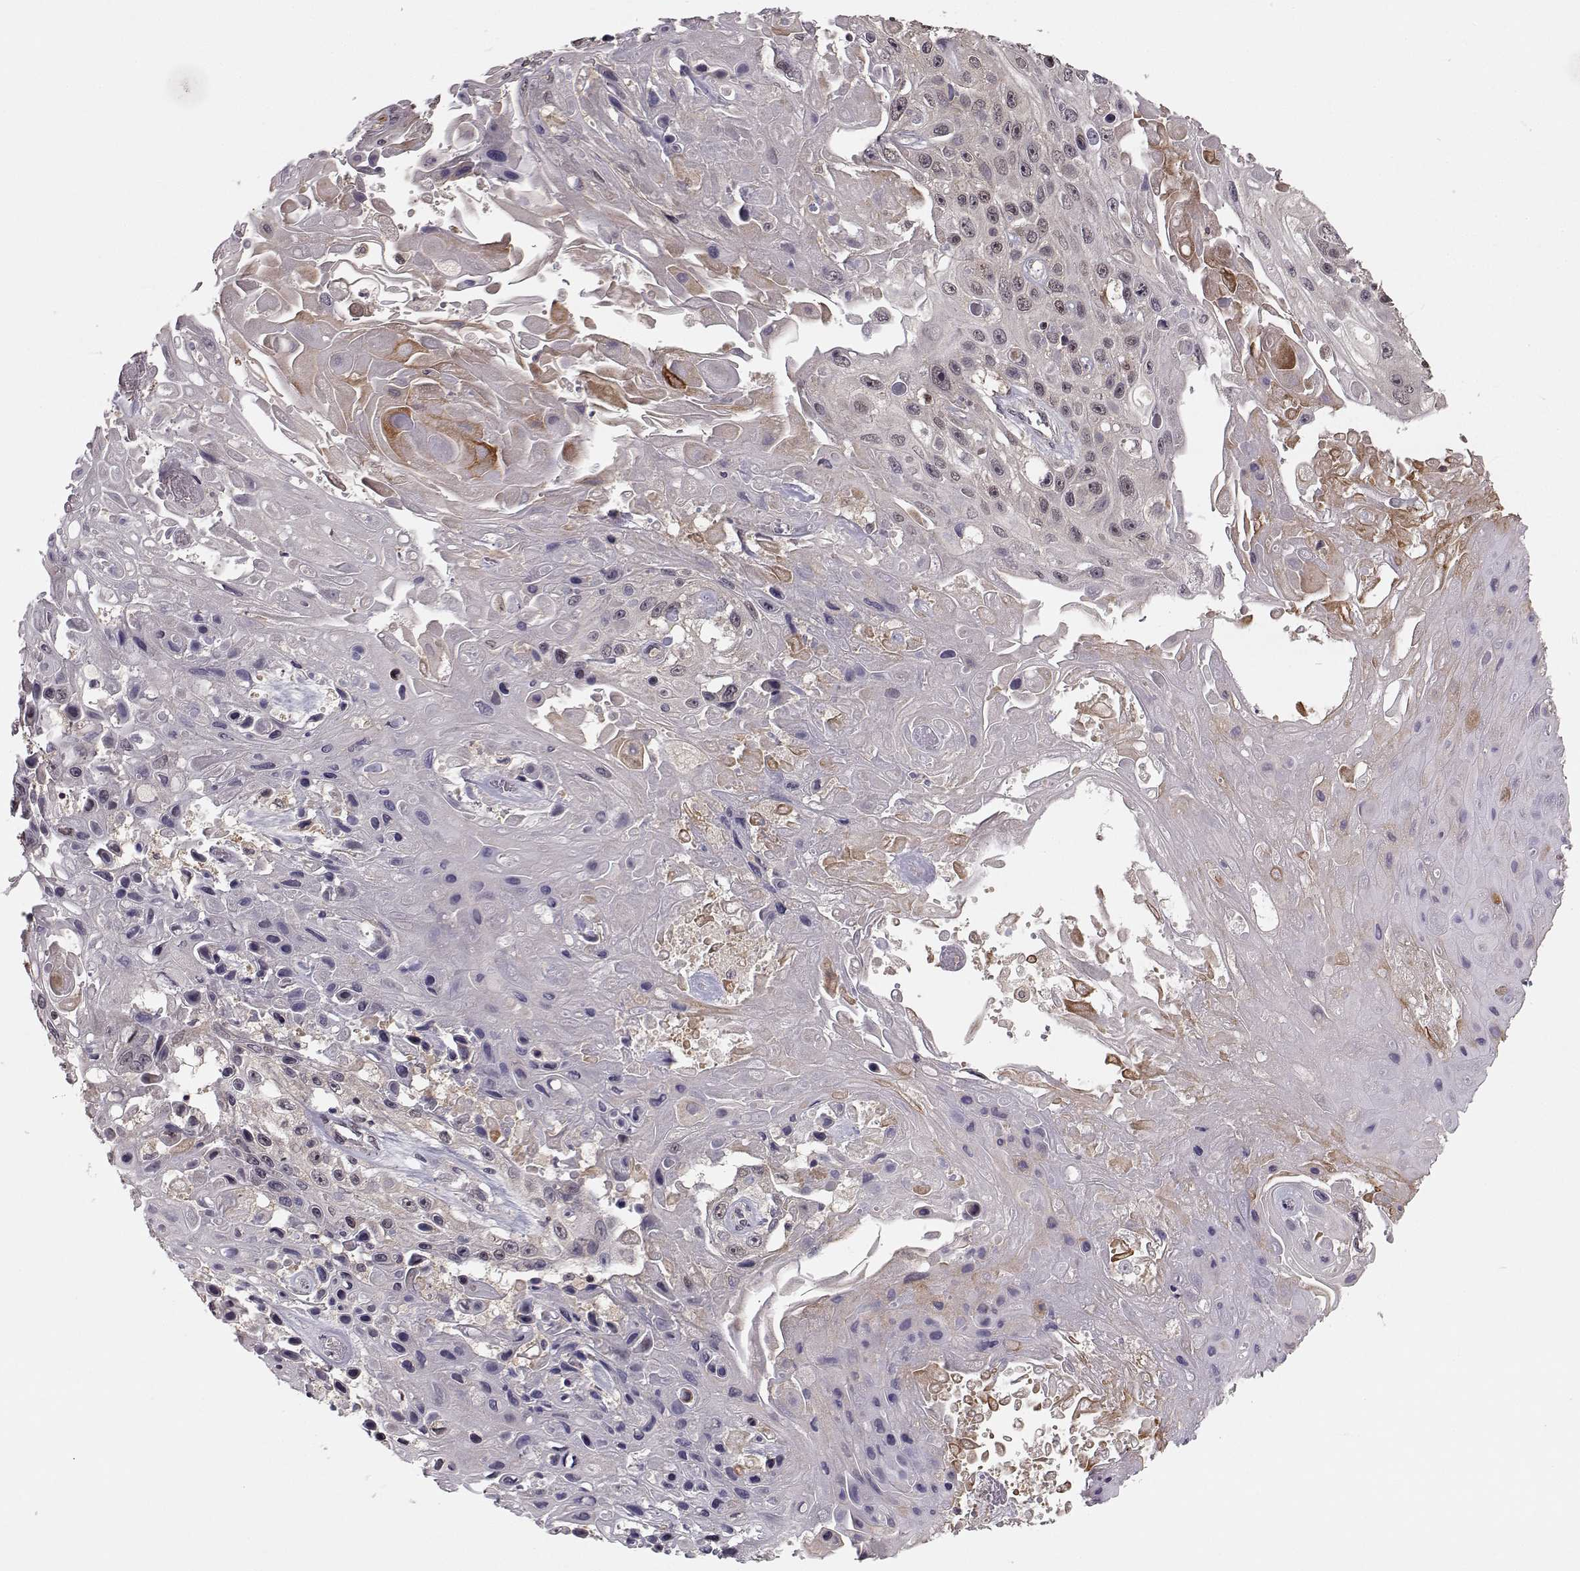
{"staining": {"intensity": "negative", "quantity": "none", "location": "none"}, "tissue": "skin cancer", "cell_type": "Tumor cells", "image_type": "cancer", "snomed": [{"axis": "morphology", "description": "Squamous cell carcinoma, NOS"}, {"axis": "topography", "description": "Skin"}], "caption": "This is an immunohistochemistry histopathology image of skin cancer (squamous cell carcinoma). There is no expression in tumor cells.", "gene": "PLEKHG3", "patient": {"sex": "male", "age": 82}}